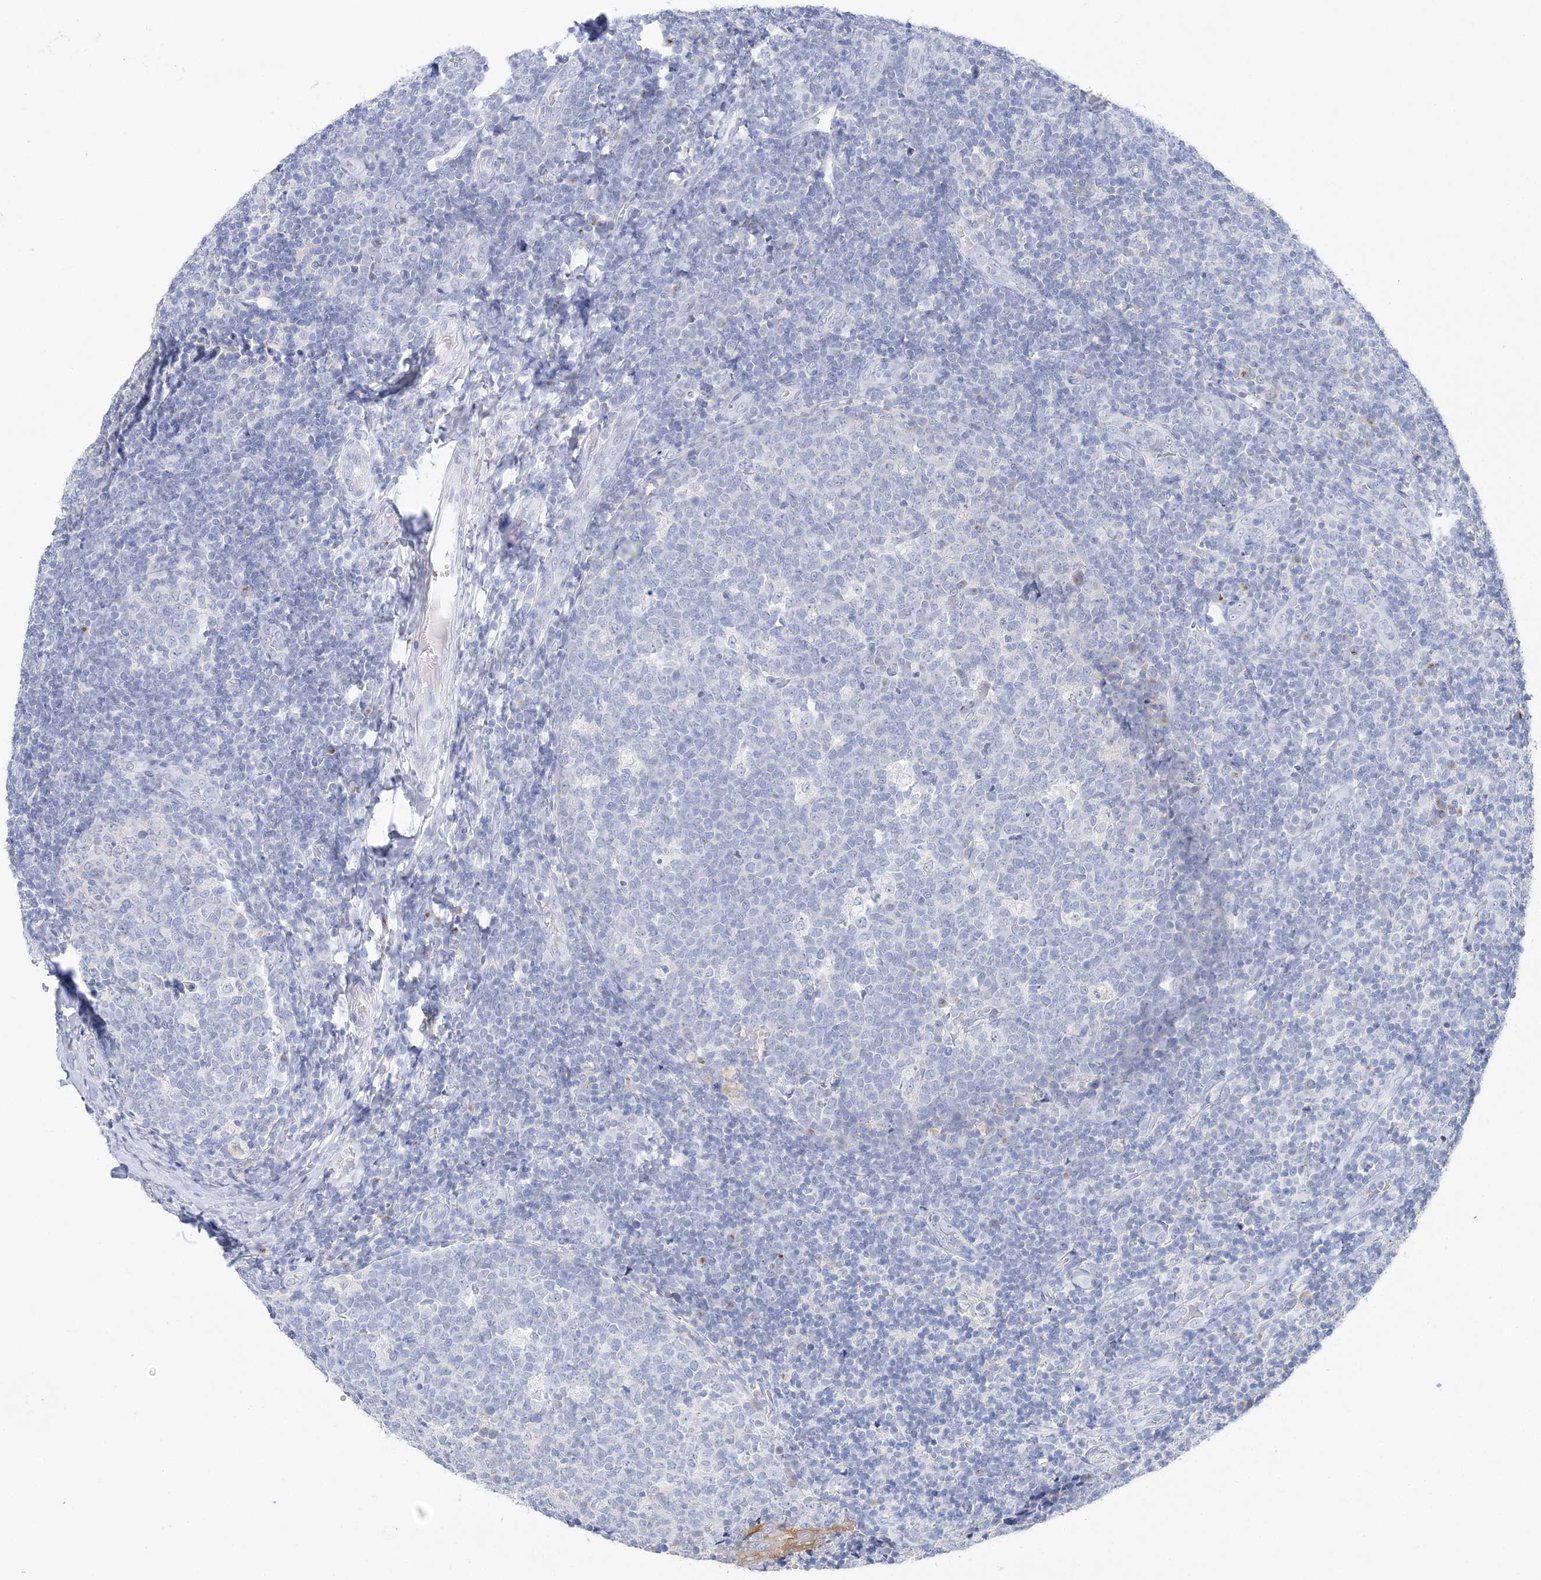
{"staining": {"intensity": "negative", "quantity": "none", "location": "none"}, "tissue": "tonsil", "cell_type": "Germinal center cells", "image_type": "normal", "snomed": [{"axis": "morphology", "description": "Normal tissue, NOS"}, {"axis": "topography", "description": "Tonsil"}], "caption": "Immunohistochemical staining of normal tonsil shows no significant expression in germinal center cells. (DAB immunohistochemistry (IHC) visualized using brightfield microscopy, high magnification).", "gene": "SLC5A6", "patient": {"sex": "female", "age": 19}}